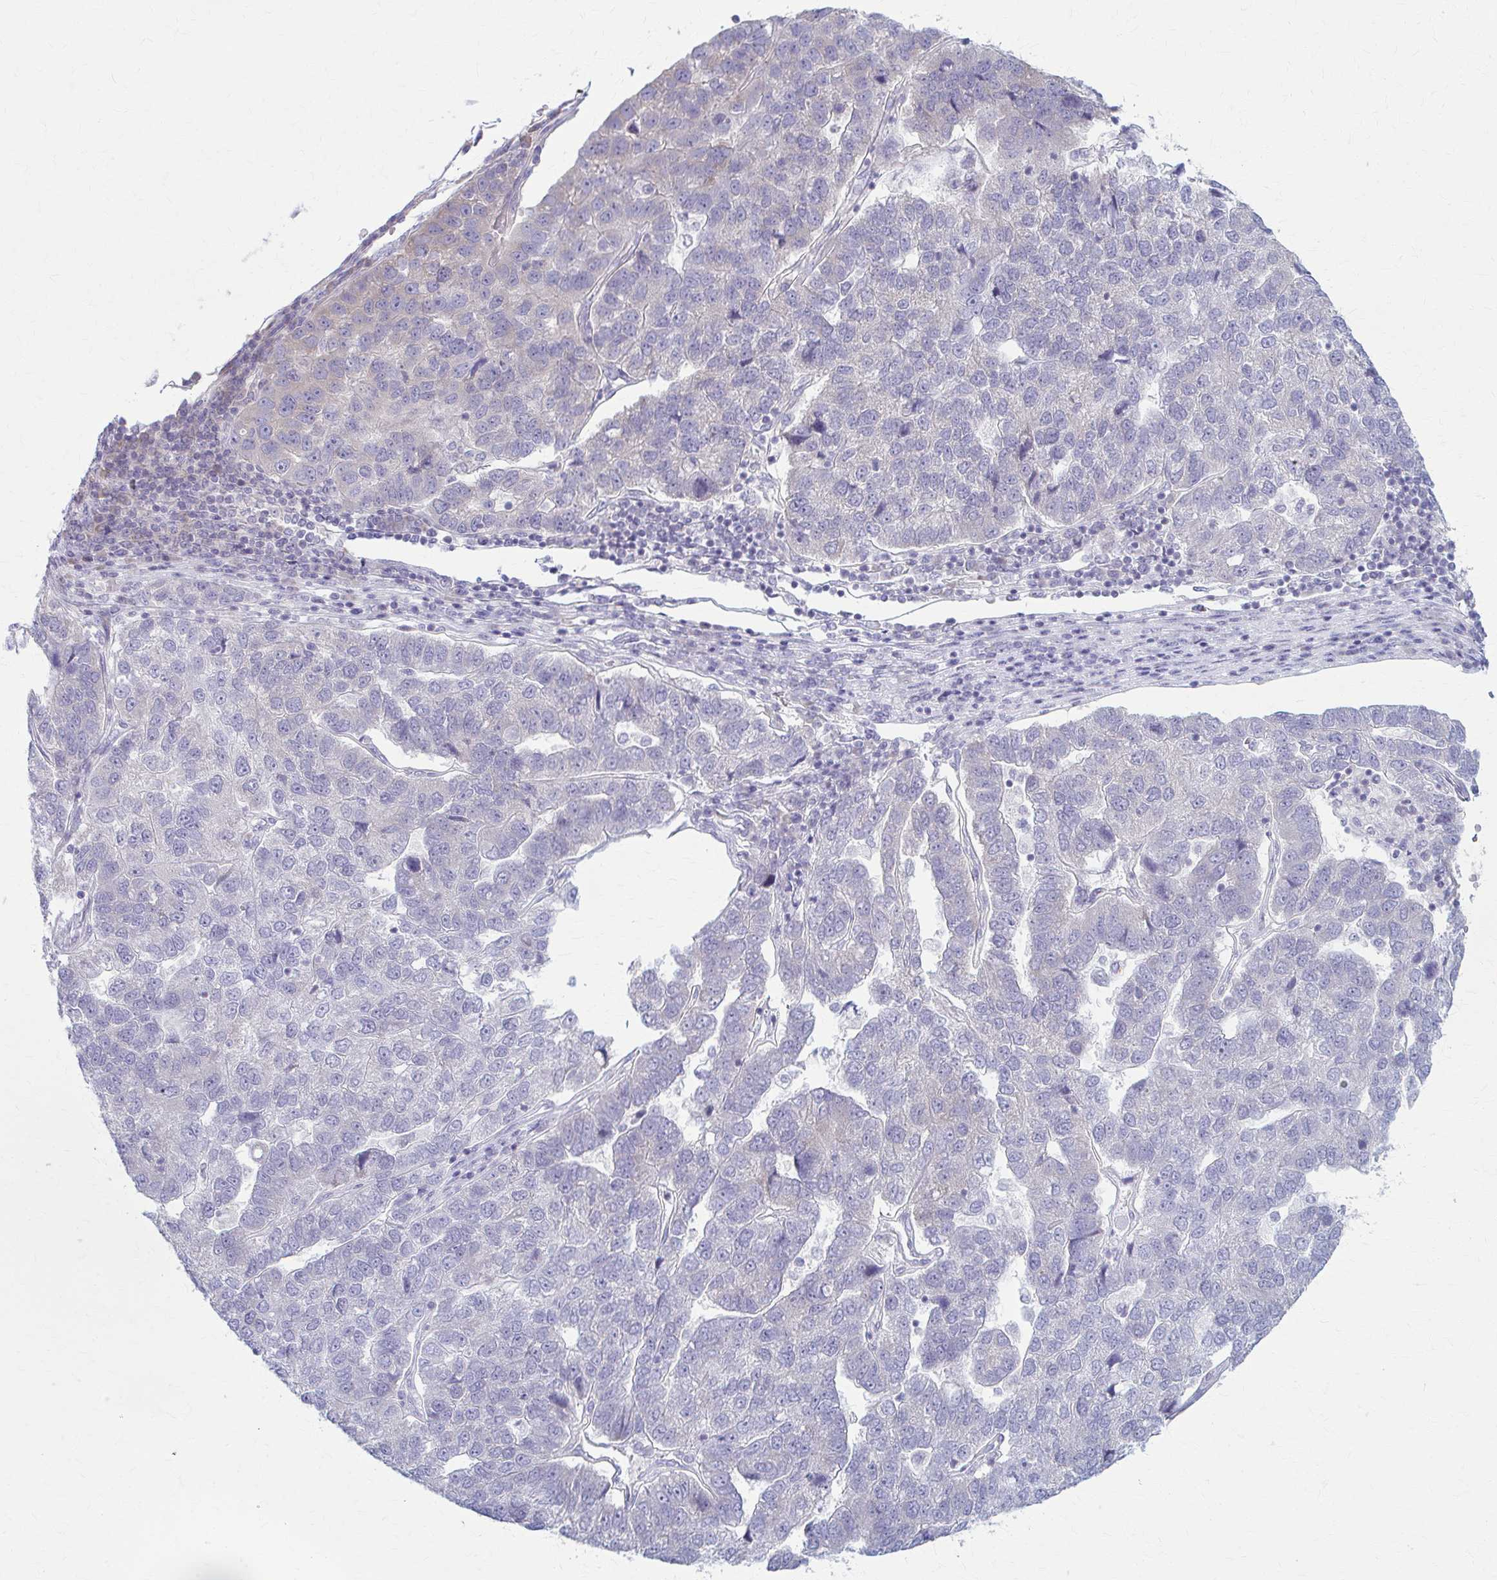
{"staining": {"intensity": "negative", "quantity": "none", "location": "none"}, "tissue": "pancreatic cancer", "cell_type": "Tumor cells", "image_type": "cancer", "snomed": [{"axis": "morphology", "description": "Adenocarcinoma, NOS"}, {"axis": "topography", "description": "Pancreas"}], "caption": "Immunohistochemistry (IHC) image of neoplastic tissue: human pancreatic adenocarcinoma stained with DAB (3,3'-diaminobenzidine) demonstrates no significant protein expression in tumor cells.", "gene": "PRKRA", "patient": {"sex": "female", "age": 61}}